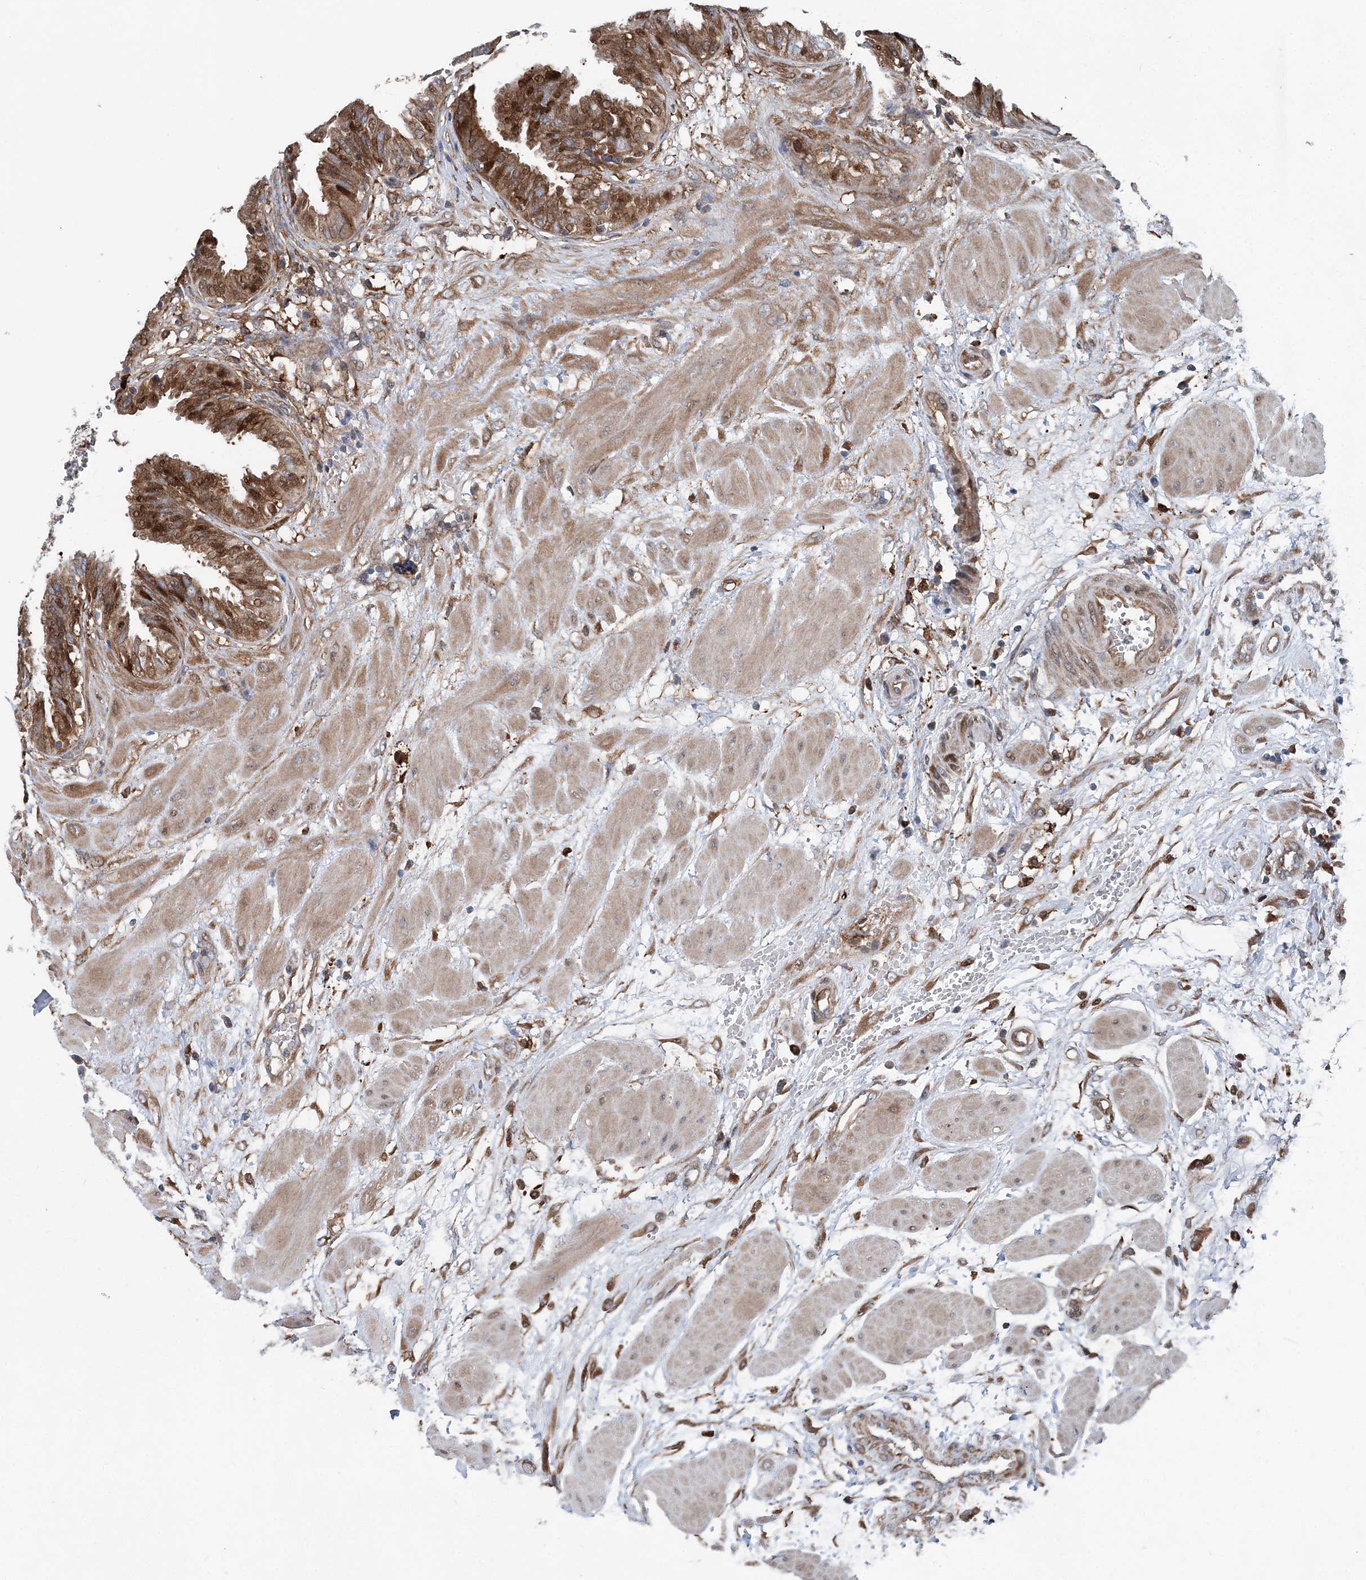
{"staining": {"intensity": "strong", "quantity": "25%-75%", "location": "cytoplasmic/membranous,nuclear"}, "tissue": "fallopian tube", "cell_type": "Glandular cells", "image_type": "normal", "snomed": [{"axis": "morphology", "description": "Normal tissue, NOS"}, {"axis": "topography", "description": "Fallopian tube"}, {"axis": "topography", "description": "Placenta"}], "caption": "Glandular cells exhibit high levels of strong cytoplasmic/membranous,nuclear expression in about 25%-75% of cells in unremarkable human fallopian tube.", "gene": "SPOPL", "patient": {"sex": "female", "age": 32}}